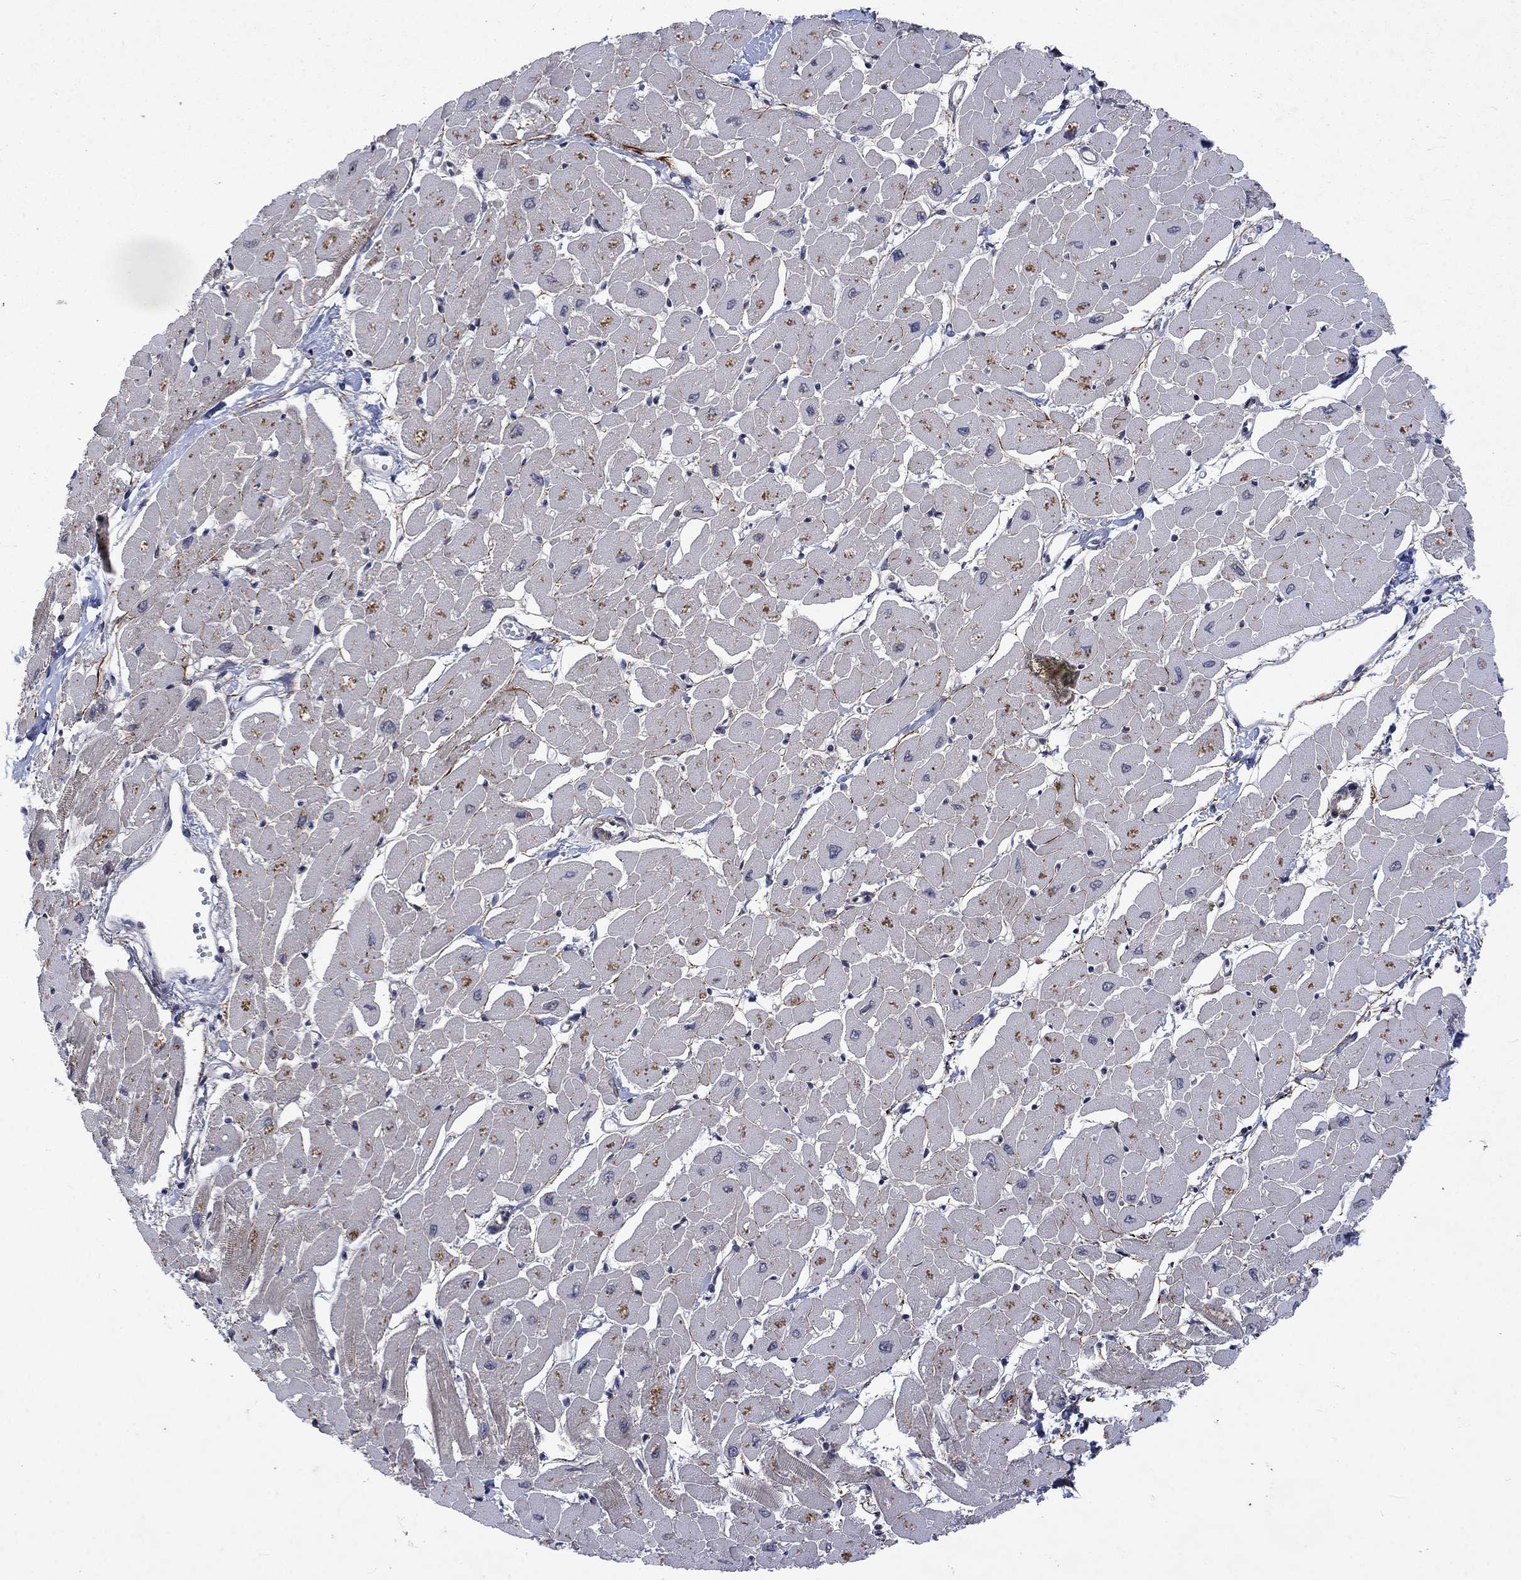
{"staining": {"intensity": "negative", "quantity": "none", "location": "none"}, "tissue": "heart muscle", "cell_type": "Cardiomyocytes", "image_type": "normal", "snomed": [{"axis": "morphology", "description": "Normal tissue, NOS"}, {"axis": "topography", "description": "Heart"}], "caption": "Immunohistochemistry (IHC) micrograph of normal human heart muscle stained for a protein (brown), which demonstrates no expression in cardiomyocytes.", "gene": "PPP1R9A", "patient": {"sex": "male", "age": 57}}